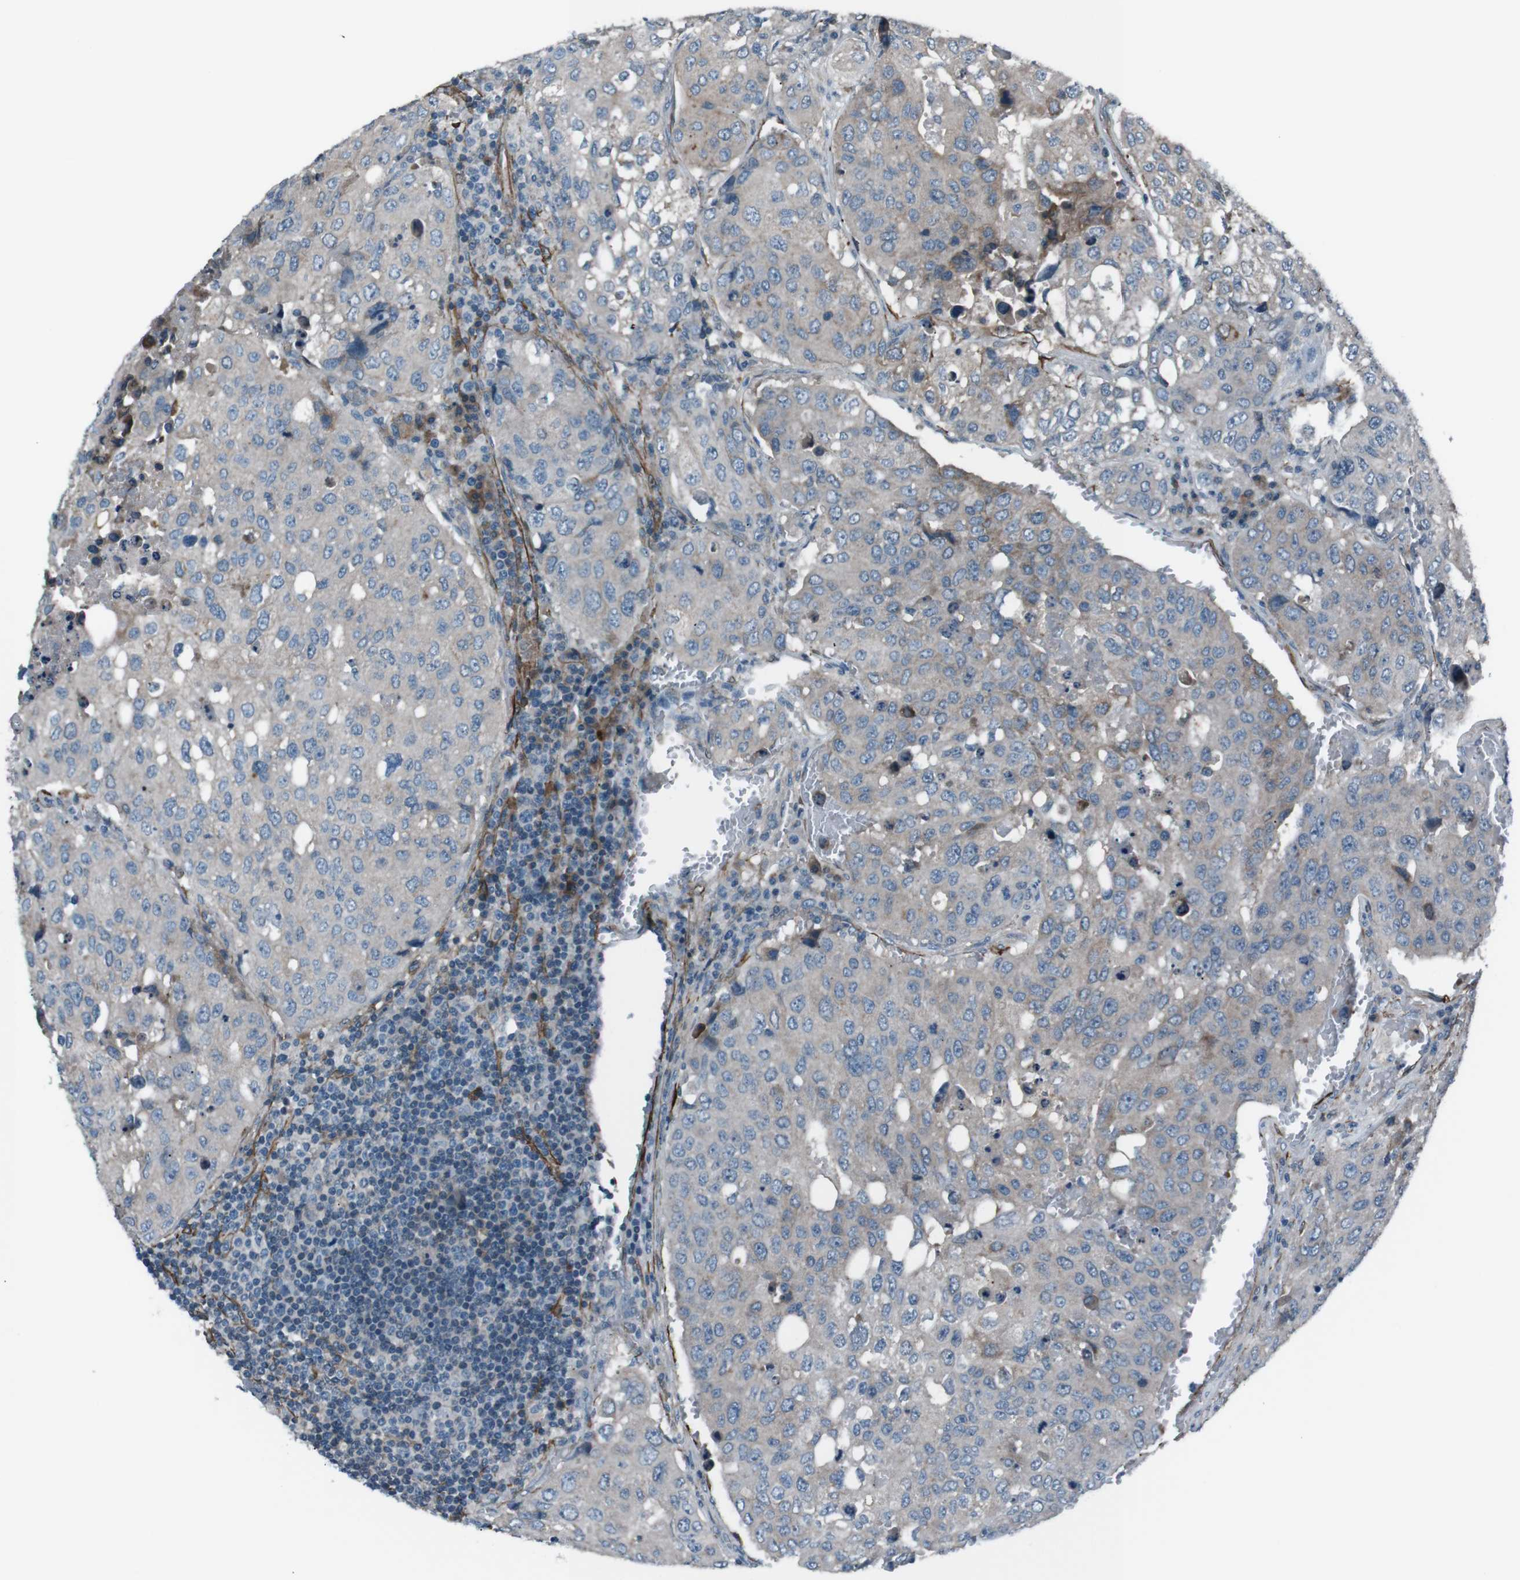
{"staining": {"intensity": "moderate", "quantity": "<25%", "location": "cytoplasmic/membranous"}, "tissue": "urothelial cancer", "cell_type": "Tumor cells", "image_type": "cancer", "snomed": [{"axis": "morphology", "description": "Urothelial carcinoma, High grade"}, {"axis": "topography", "description": "Lymph node"}, {"axis": "topography", "description": "Urinary bladder"}], "caption": "Immunohistochemical staining of human urothelial carcinoma (high-grade) reveals low levels of moderate cytoplasmic/membranous positivity in about <25% of tumor cells.", "gene": "PDLIM5", "patient": {"sex": "male", "age": 51}}